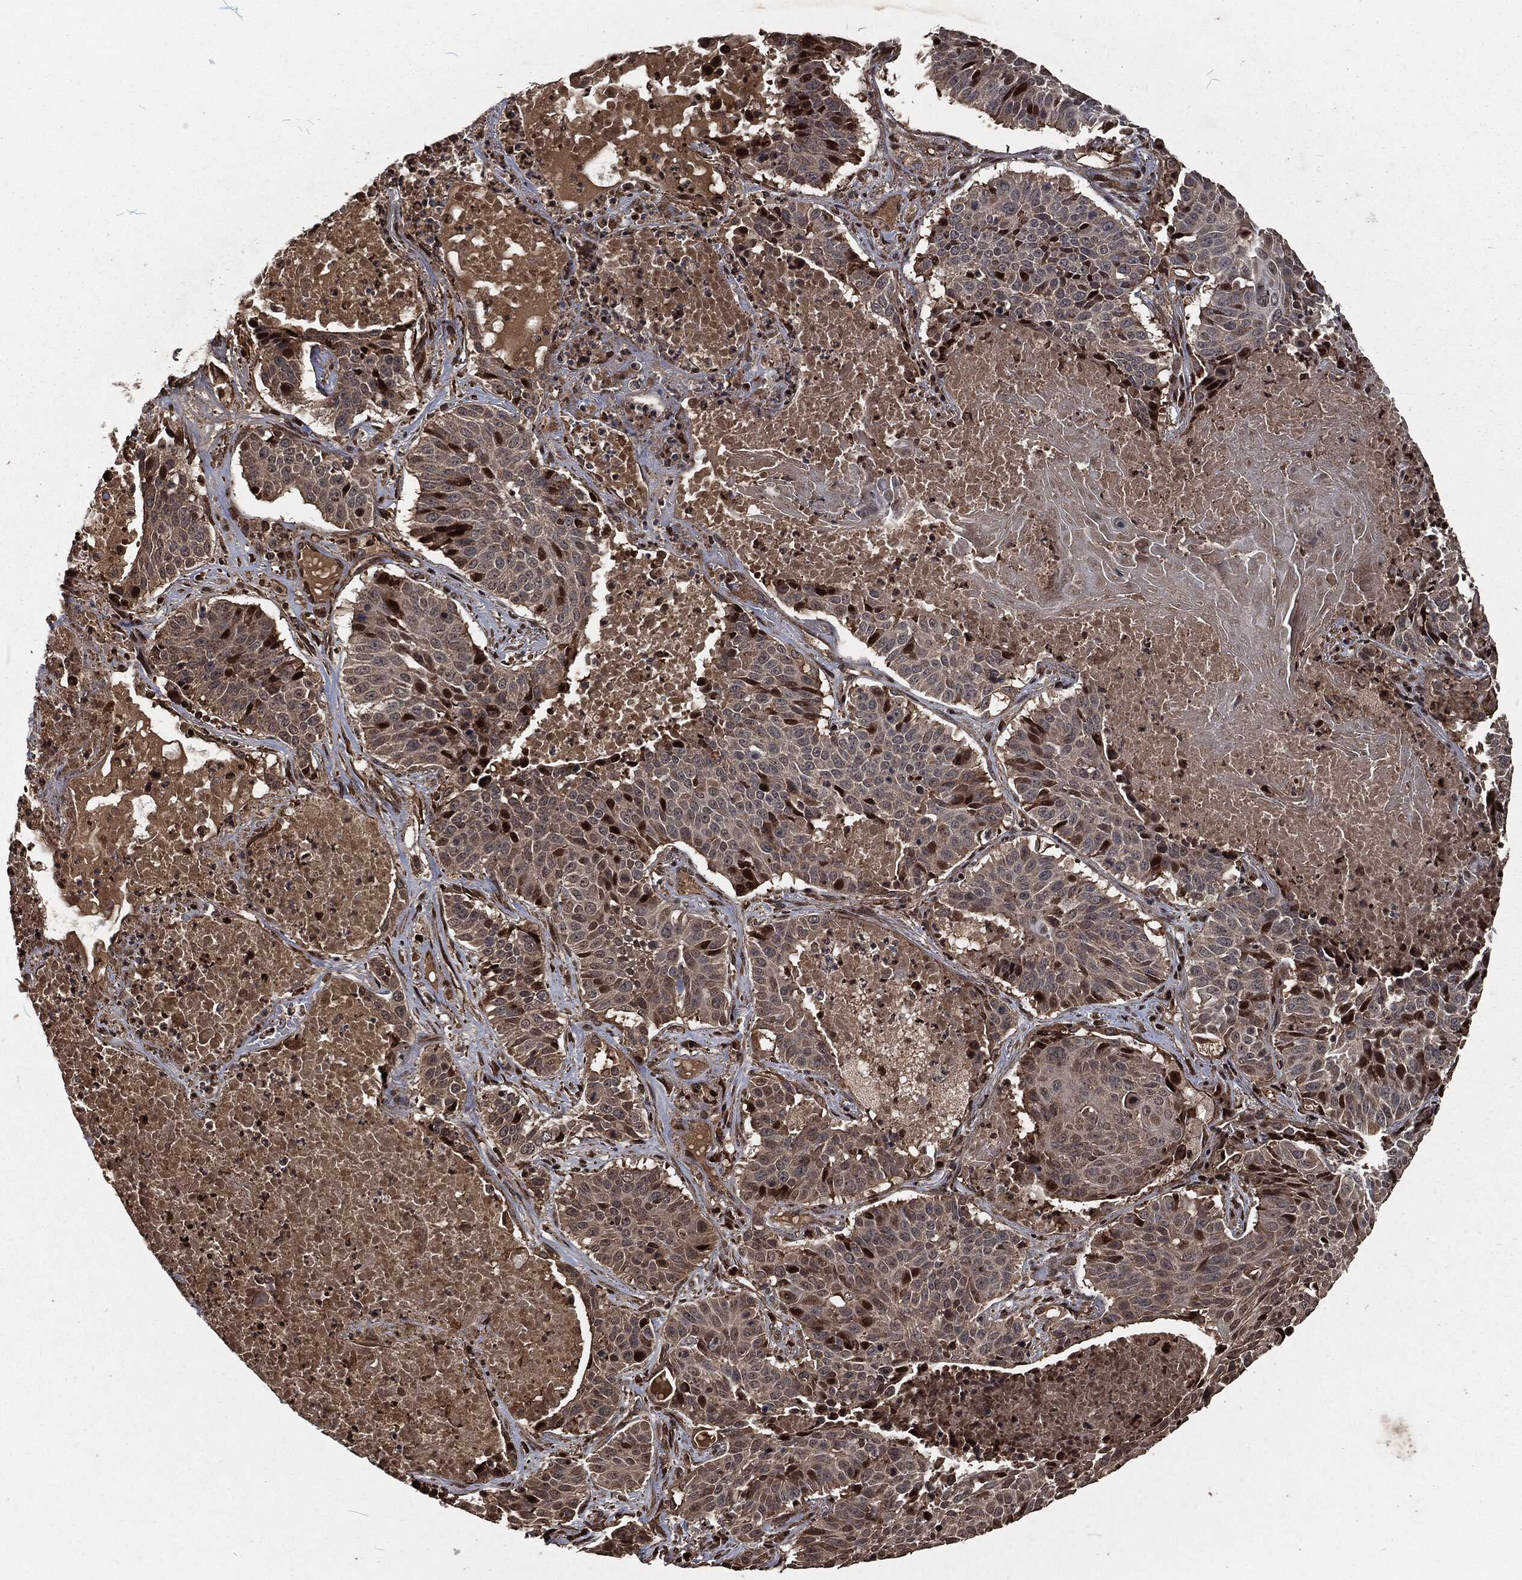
{"staining": {"intensity": "strong", "quantity": "<25%", "location": "nuclear"}, "tissue": "lung cancer", "cell_type": "Tumor cells", "image_type": "cancer", "snomed": [{"axis": "morphology", "description": "Squamous cell carcinoma, NOS"}, {"axis": "topography", "description": "Lung"}], "caption": "Protein analysis of squamous cell carcinoma (lung) tissue demonstrates strong nuclear positivity in approximately <25% of tumor cells. (DAB IHC with brightfield microscopy, high magnification).", "gene": "SNAI1", "patient": {"sex": "male", "age": 64}}